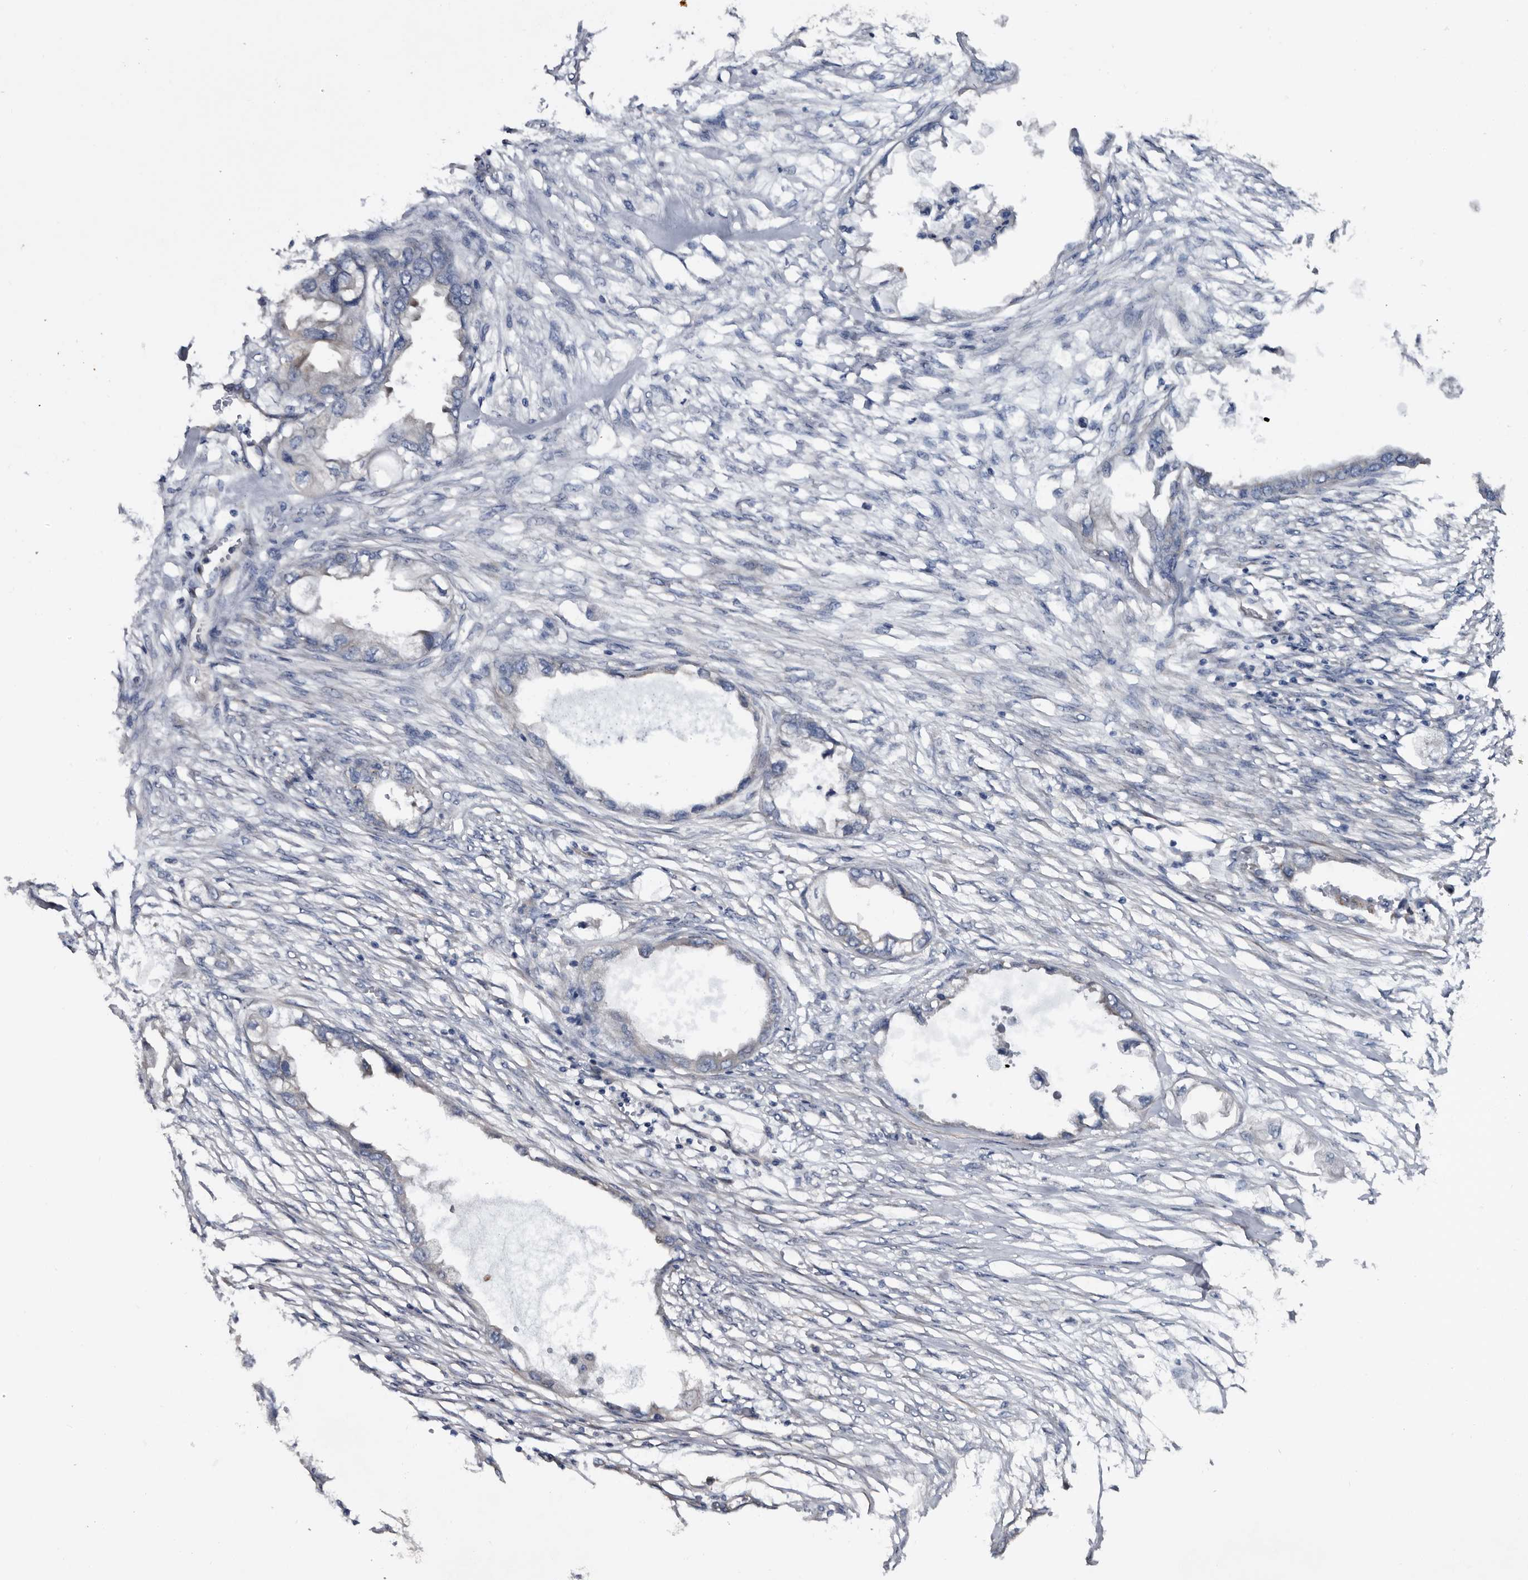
{"staining": {"intensity": "negative", "quantity": "none", "location": "none"}, "tissue": "endometrial cancer", "cell_type": "Tumor cells", "image_type": "cancer", "snomed": [{"axis": "morphology", "description": "Adenocarcinoma, NOS"}, {"axis": "morphology", "description": "Adenocarcinoma, metastatic, NOS"}, {"axis": "topography", "description": "Adipose tissue"}, {"axis": "topography", "description": "Endometrium"}], "caption": "This is an IHC image of human metastatic adenocarcinoma (endometrial). There is no positivity in tumor cells.", "gene": "IARS1", "patient": {"sex": "female", "age": 67}}